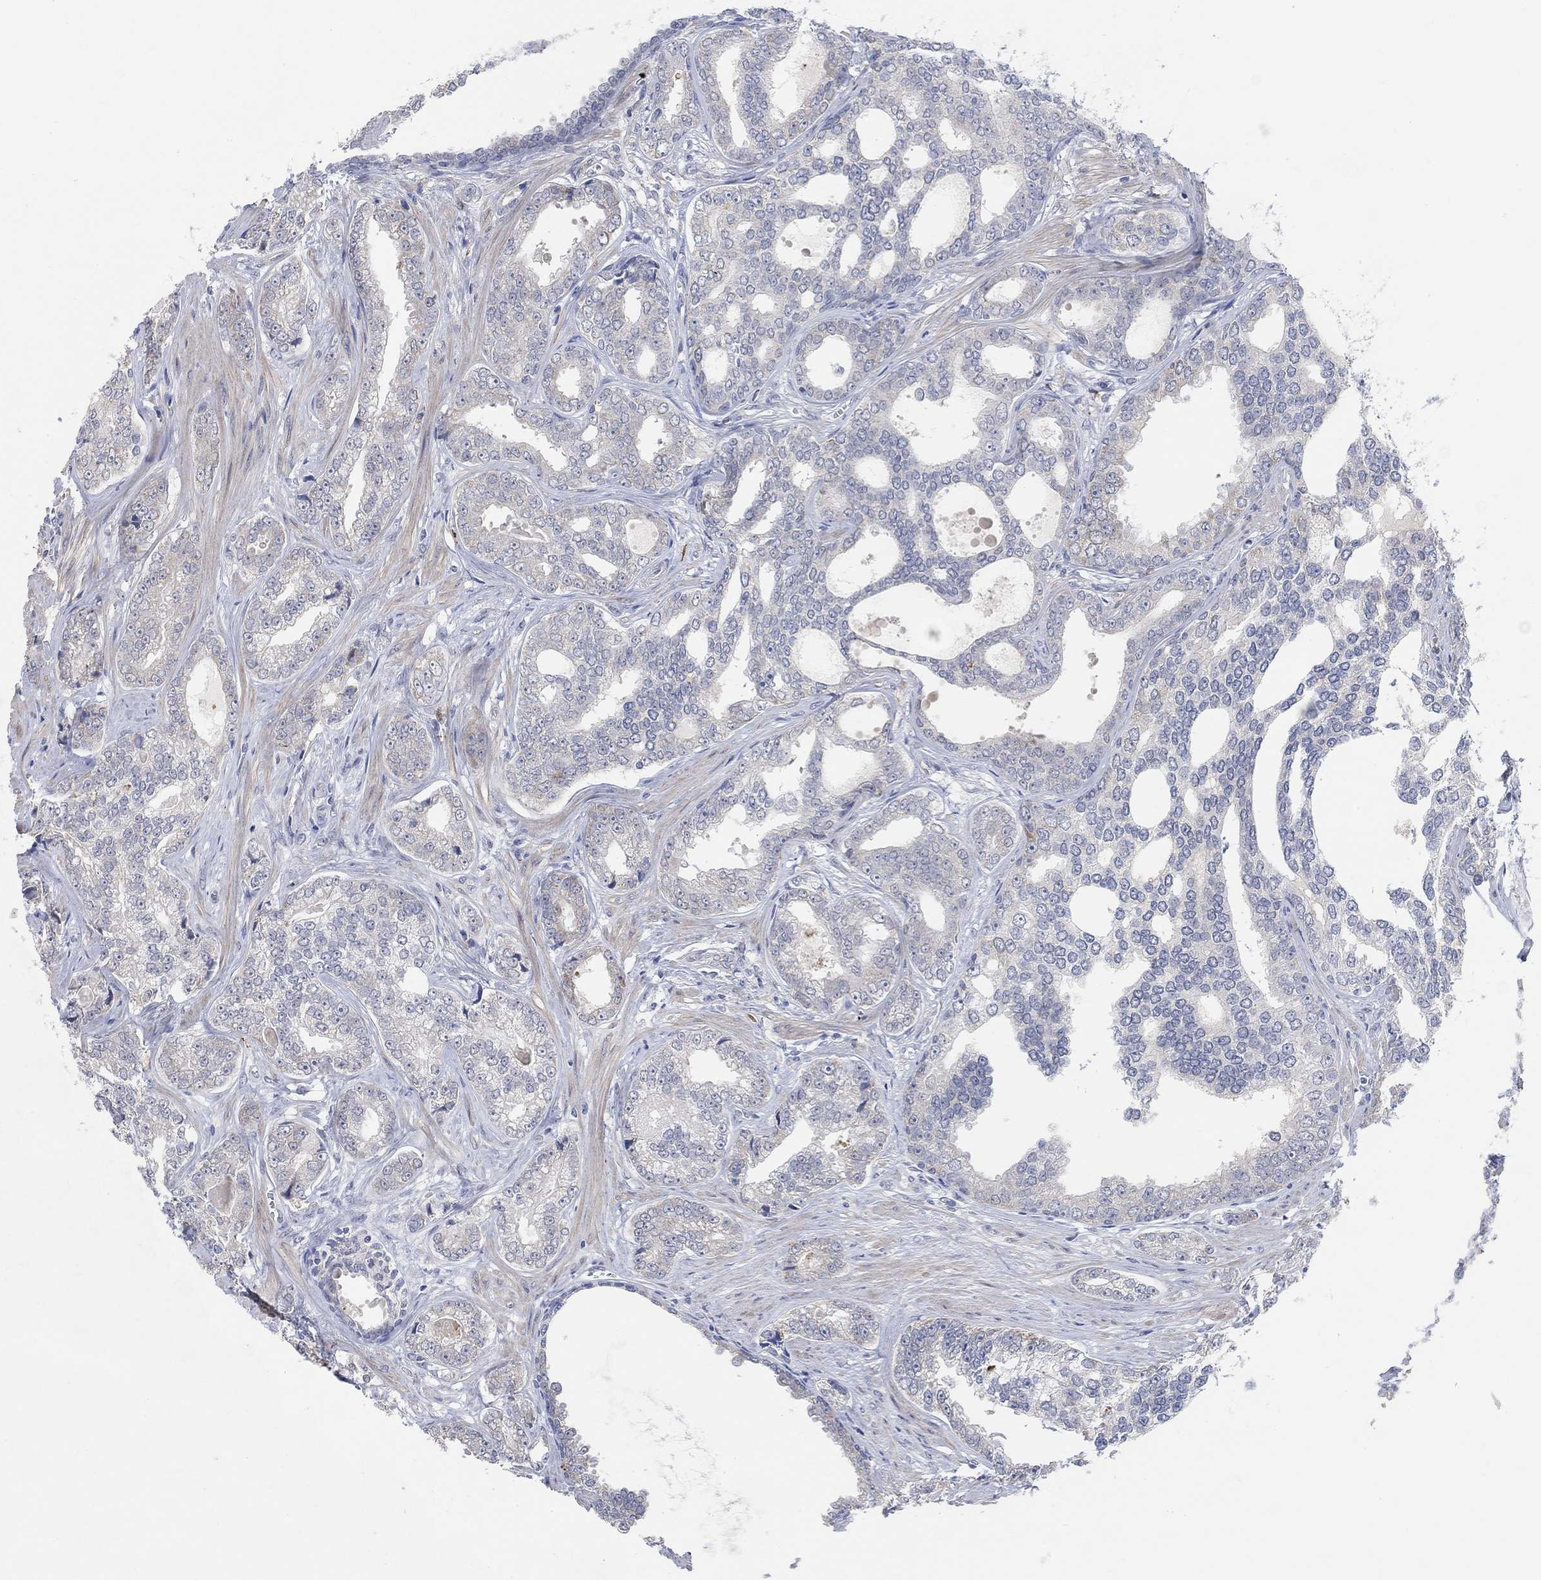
{"staining": {"intensity": "negative", "quantity": "none", "location": "none"}, "tissue": "prostate cancer", "cell_type": "Tumor cells", "image_type": "cancer", "snomed": [{"axis": "morphology", "description": "Adenocarcinoma, NOS"}, {"axis": "topography", "description": "Prostate"}], "caption": "Tumor cells are negative for brown protein staining in prostate cancer (adenocarcinoma).", "gene": "HCRTR1", "patient": {"sex": "male", "age": 67}}